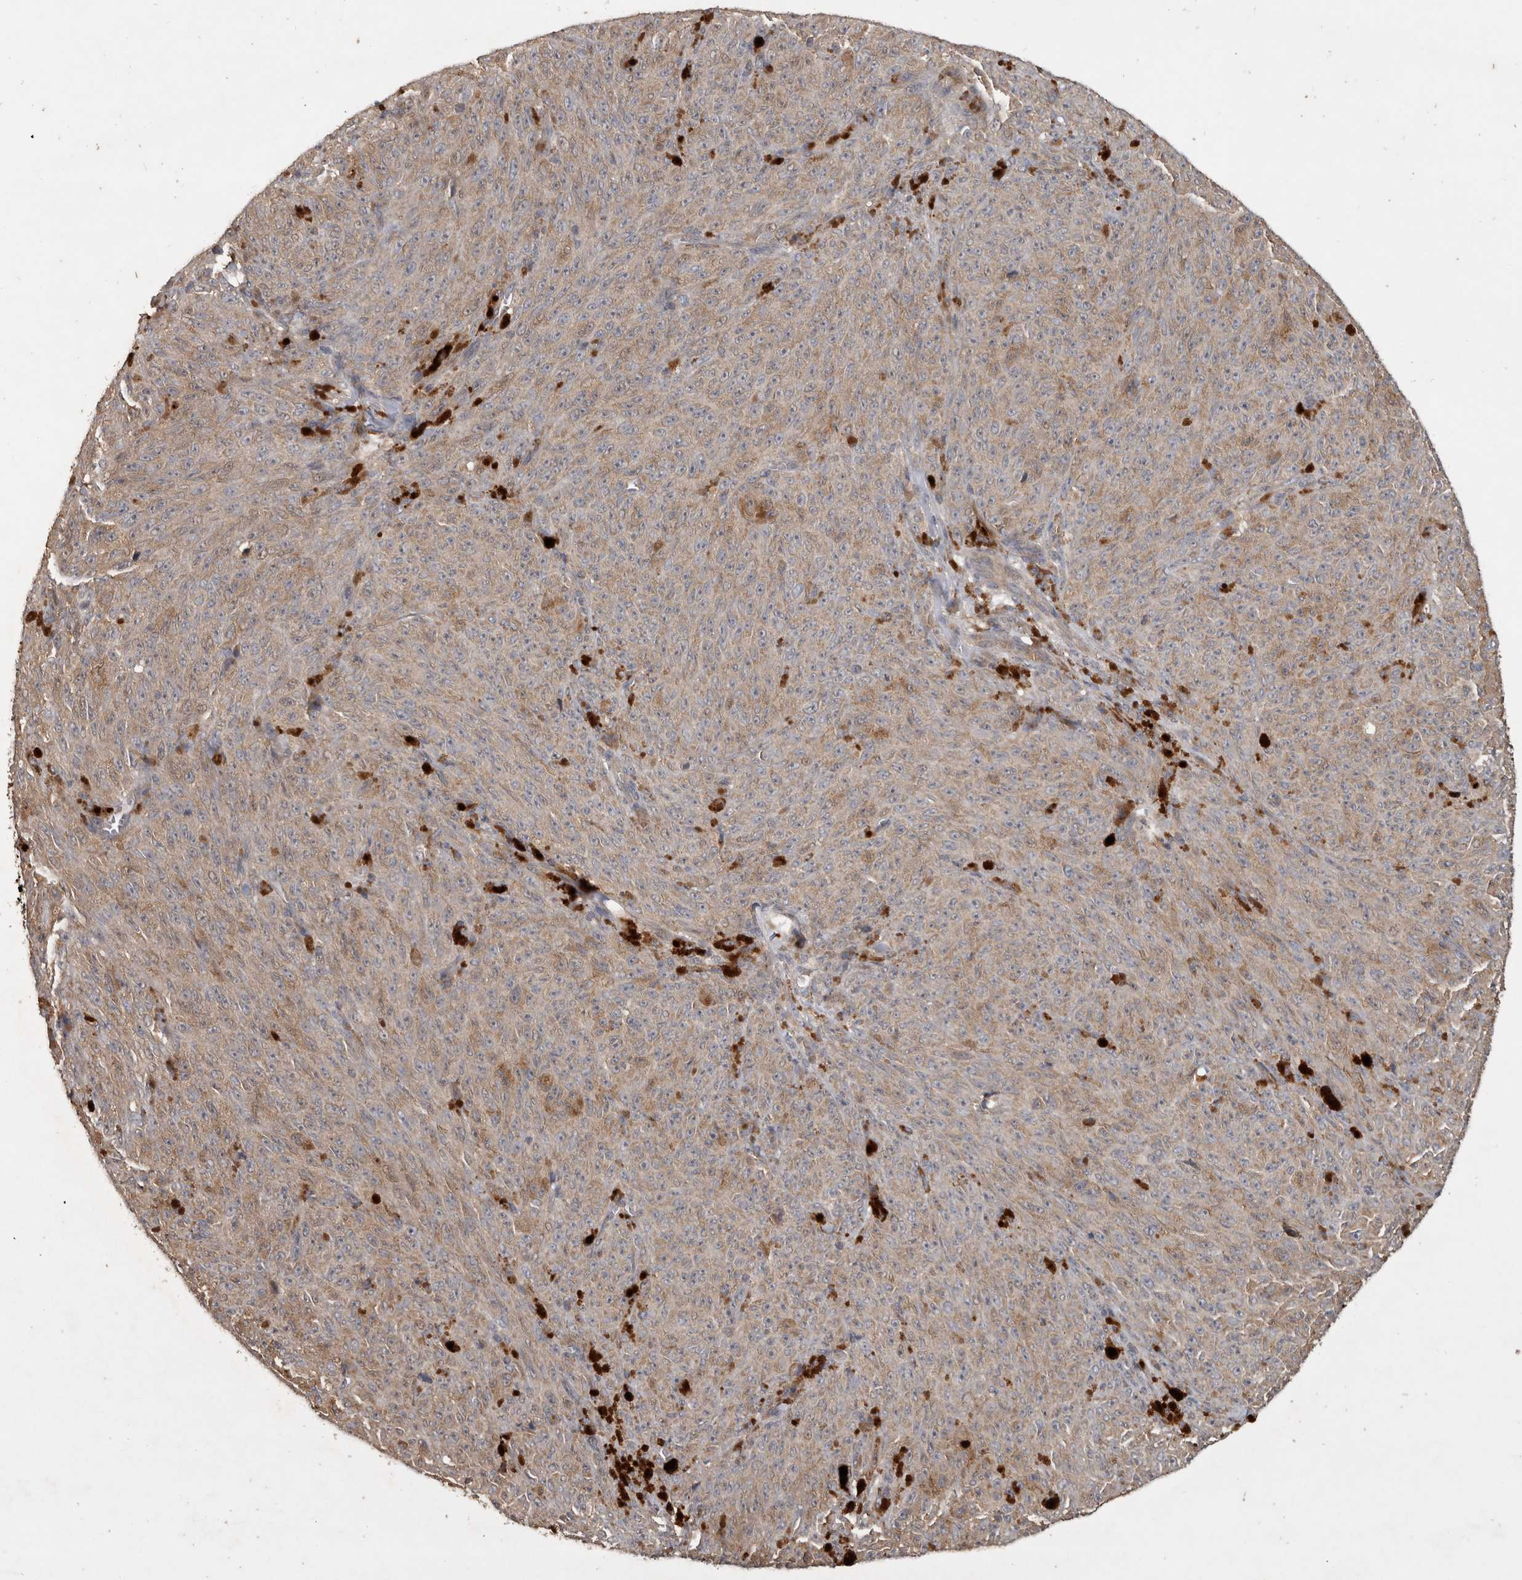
{"staining": {"intensity": "weak", "quantity": "25%-75%", "location": "cytoplasmic/membranous"}, "tissue": "melanoma", "cell_type": "Tumor cells", "image_type": "cancer", "snomed": [{"axis": "morphology", "description": "Malignant melanoma, NOS"}, {"axis": "topography", "description": "Skin"}], "caption": "Melanoma stained with immunohistochemistry (IHC) shows weak cytoplasmic/membranous staining in approximately 25%-75% of tumor cells.", "gene": "TRMT61B", "patient": {"sex": "female", "age": 82}}